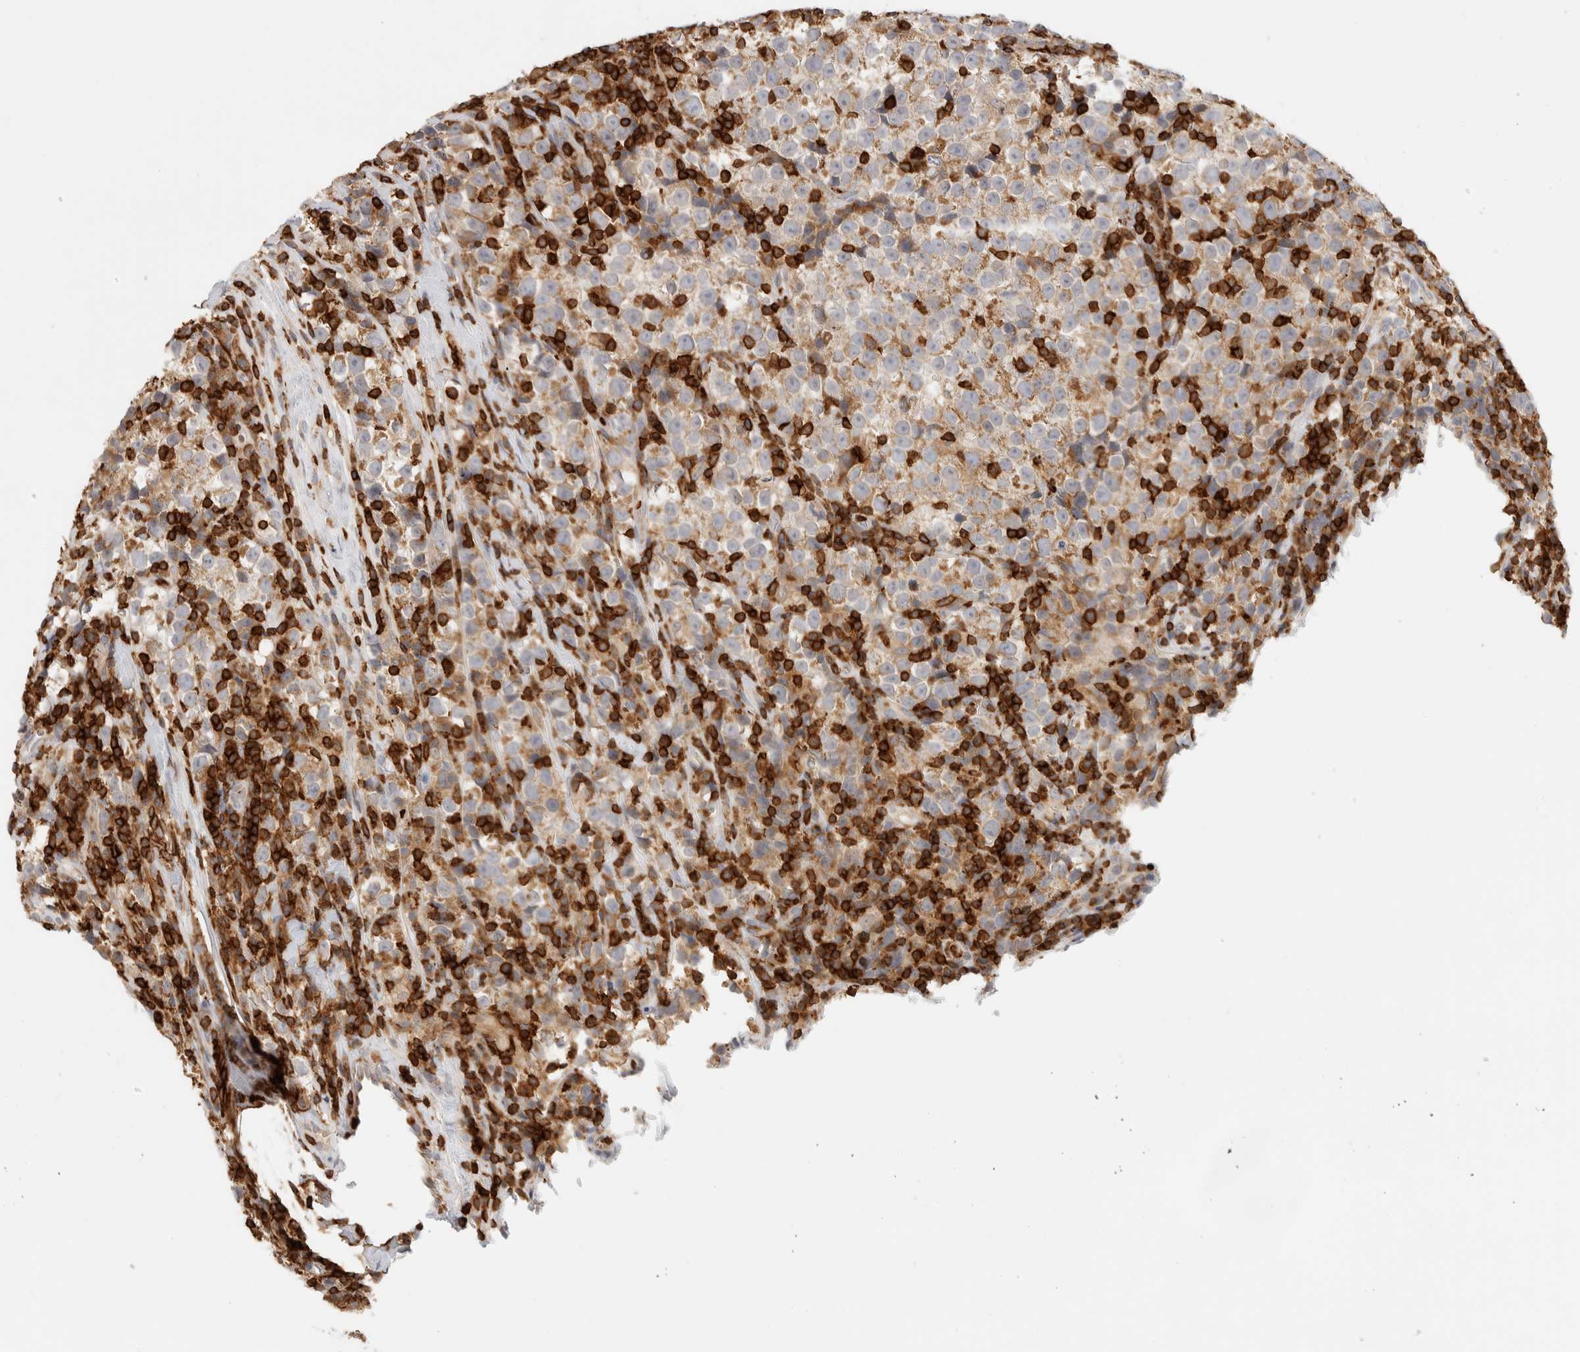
{"staining": {"intensity": "moderate", "quantity": ">75%", "location": "cytoplasmic/membranous"}, "tissue": "testis cancer", "cell_type": "Tumor cells", "image_type": "cancer", "snomed": [{"axis": "morphology", "description": "Normal tissue, NOS"}, {"axis": "morphology", "description": "Seminoma, NOS"}, {"axis": "topography", "description": "Testis"}], "caption": "Testis cancer stained for a protein (brown) demonstrates moderate cytoplasmic/membranous positive staining in approximately >75% of tumor cells.", "gene": "RUNDC1", "patient": {"sex": "male", "age": 43}}